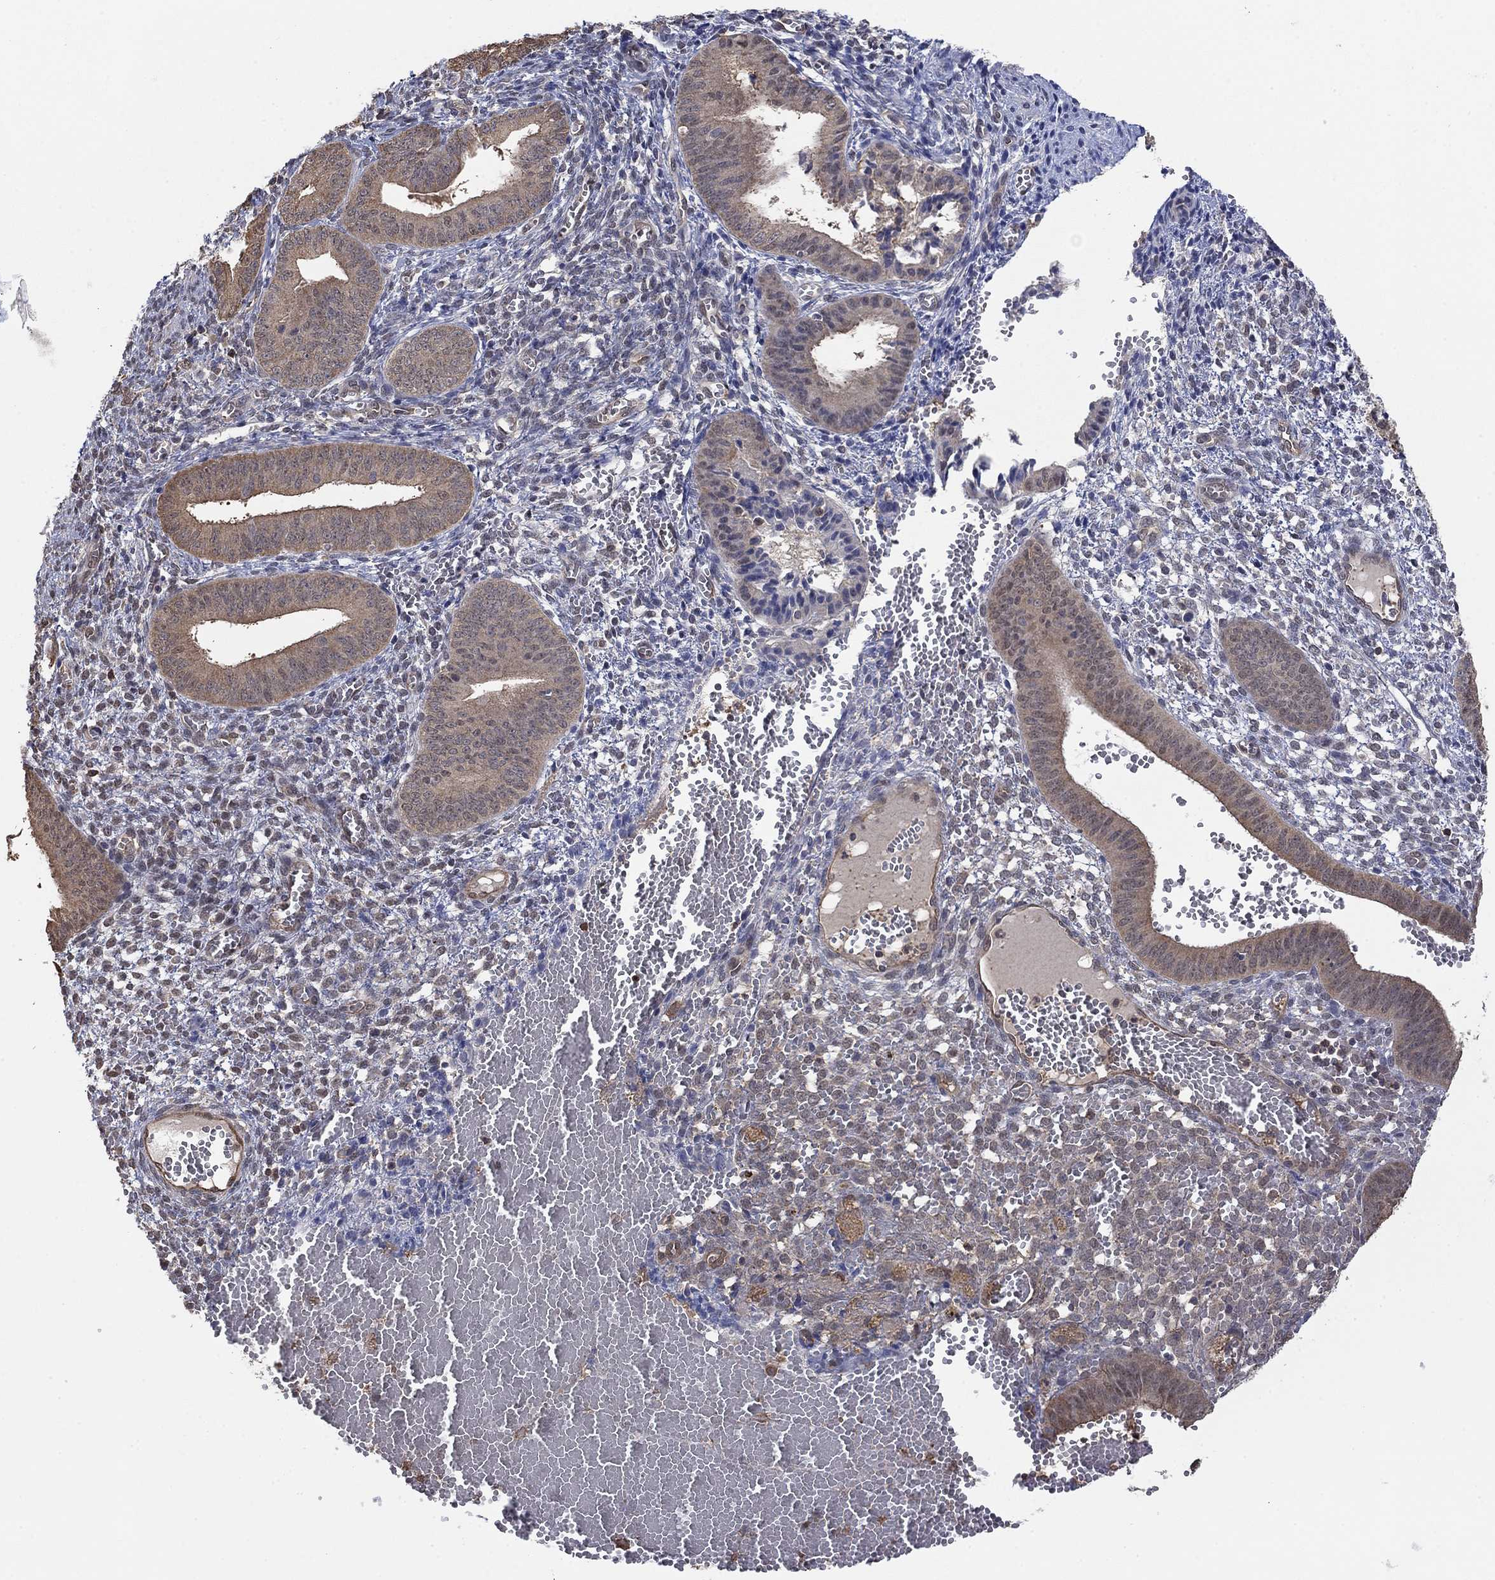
{"staining": {"intensity": "weak", "quantity": "25%-75%", "location": "cytoplasmic/membranous"}, "tissue": "endometrium", "cell_type": "Cells in endometrial stroma", "image_type": "normal", "snomed": [{"axis": "morphology", "description": "Normal tissue, NOS"}, {"axis": "topography", "description": "Endometrium"}], "caption": "This is a micrograph of immunohistochemistry (IHC) staining of benign endometrium, which shows weak positivity in the cytoplasmic/membranous of cells in endometrial stroma.", "gene": "RNF114", "patient": {"sex": "female", "age": 42}}